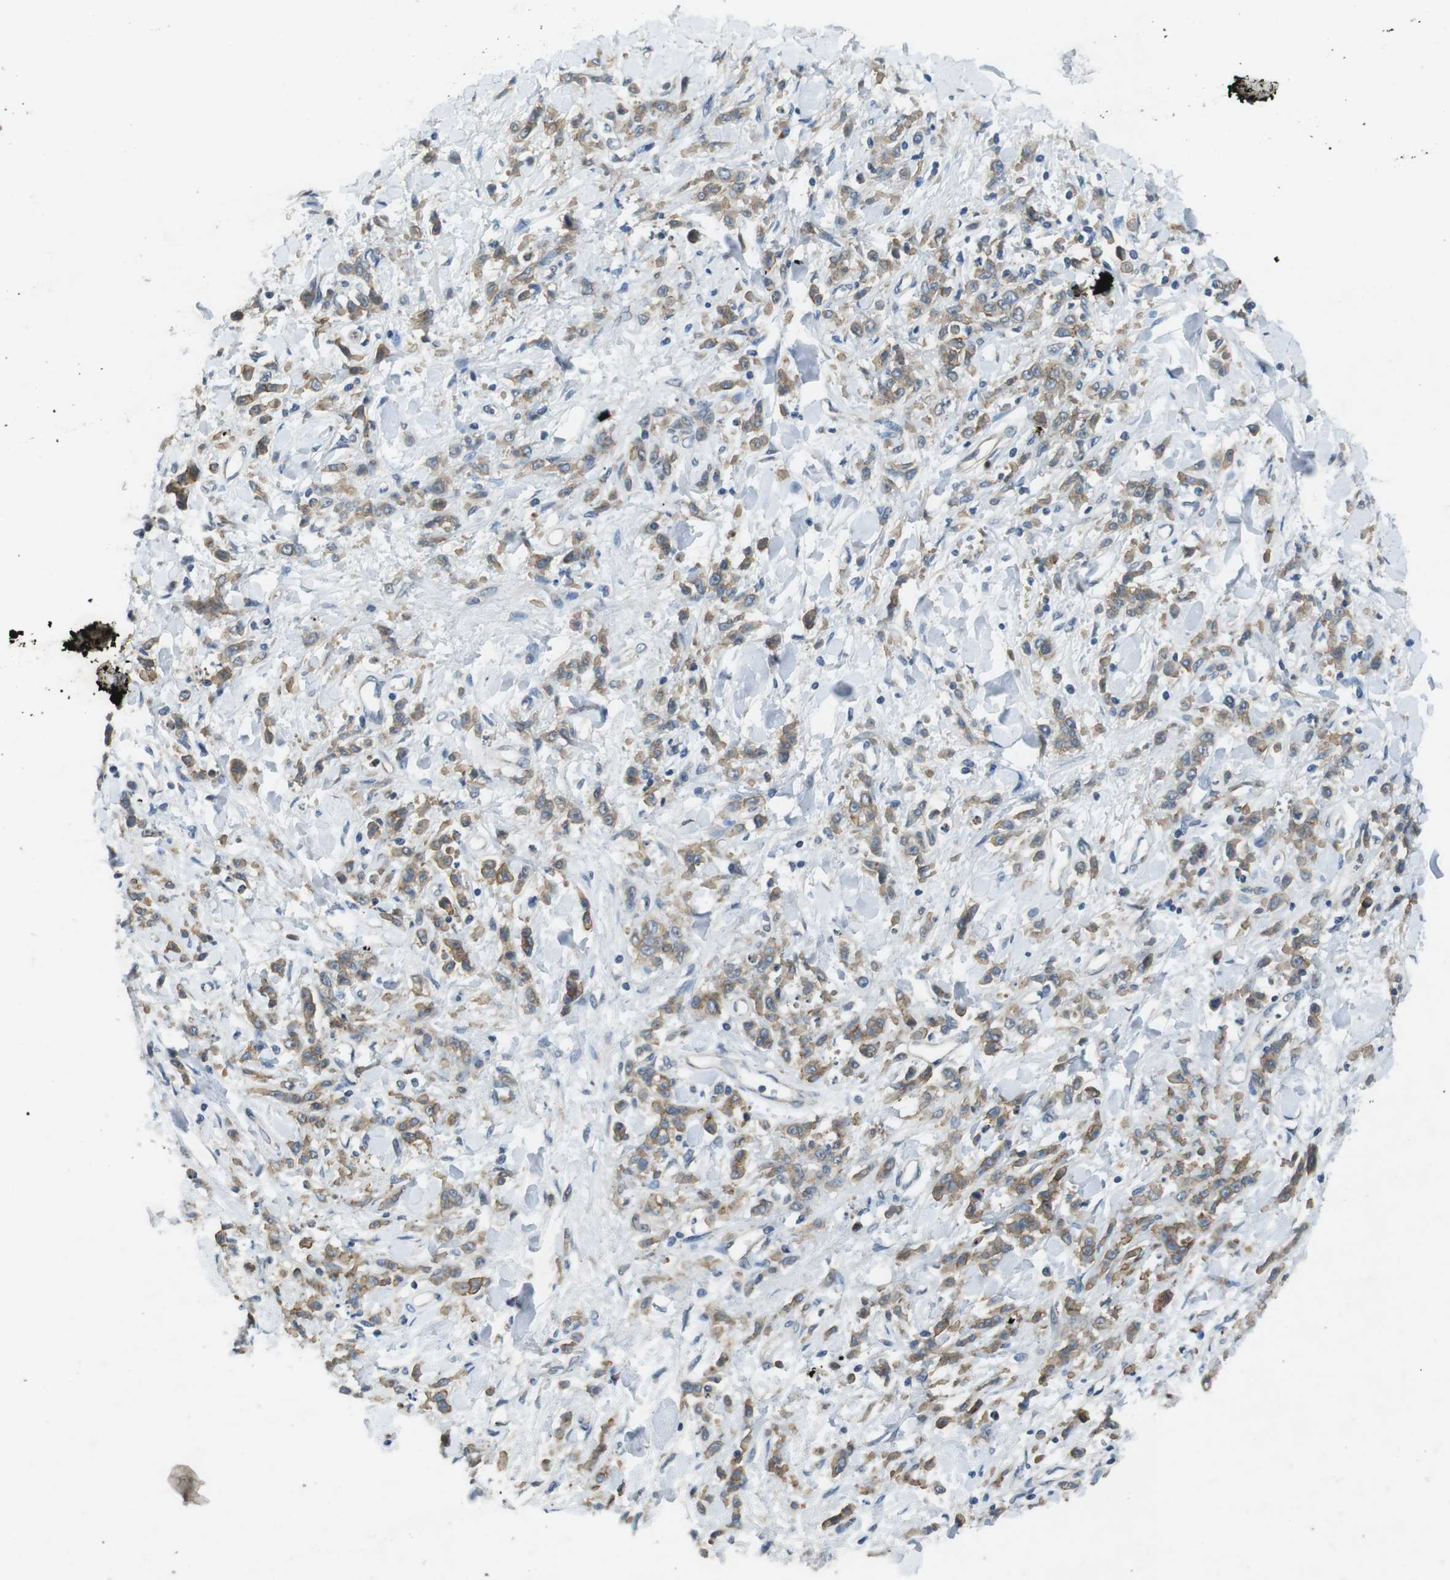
{"staining": {"intensity": "moderate", "quantity": ">75%", "location": "cytoplasmic/membranous"}, "tissue": "stomach cancer", "cell_type": "Tumor cells", "image_type": "cancer", "snomed": [{"axis": "morphology", "description": "Normal tissue, NOS"}, {"axis": "morphology", "description": "Adenocarcinoma, NOS"}, {"axis": "topography", "description": "Stomach"}], "caption": "This is an image of IHC staining of stomach cancer, which shows moderate expression in the cytoplasmic/membranous of tumor cells.", "gene": "CLDN7", "patient": {"sex": "male", "age": 82}}